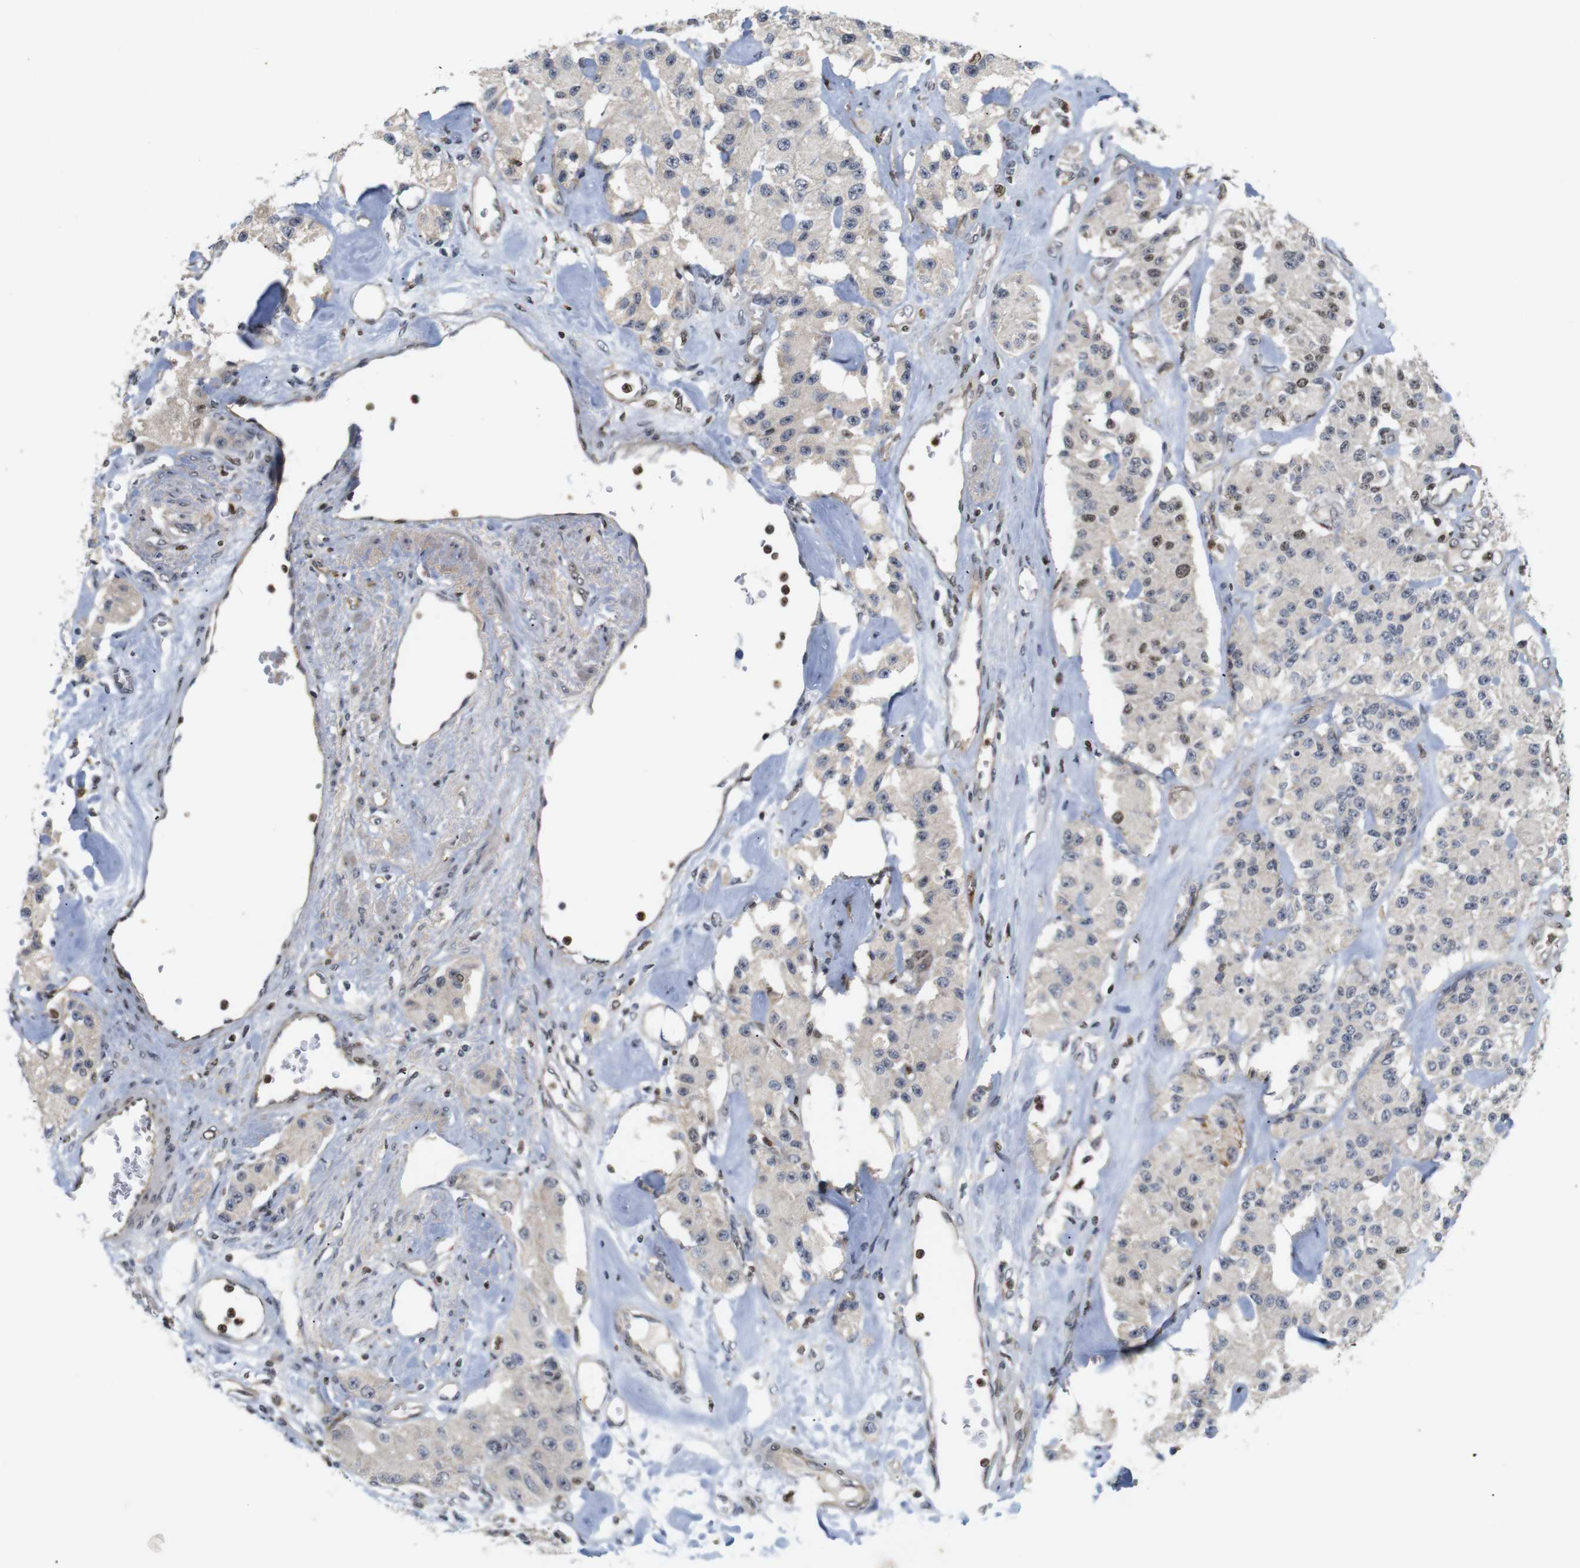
{"staining": {"intensity": "weak", "quantity": "25%-75%", "location": "cytoplasmic/membranous"}, "tissue": "carcinoid", "cell_type": "Tumor cells", "image_type": "cancer", "snomed": [{"axis": "morphology", "description": "Carcinoid, malignant, NOS"}, {"axis": "topography", "description": "Pancreas"}], "caption": "Human carcinoid stained with a brown dye displays weak cytoplasmic/membranous positive positivity in about 25%-75% of tumor cells.", "gene": "MBD1", "patient": {"sex": "male", "age": 41}}